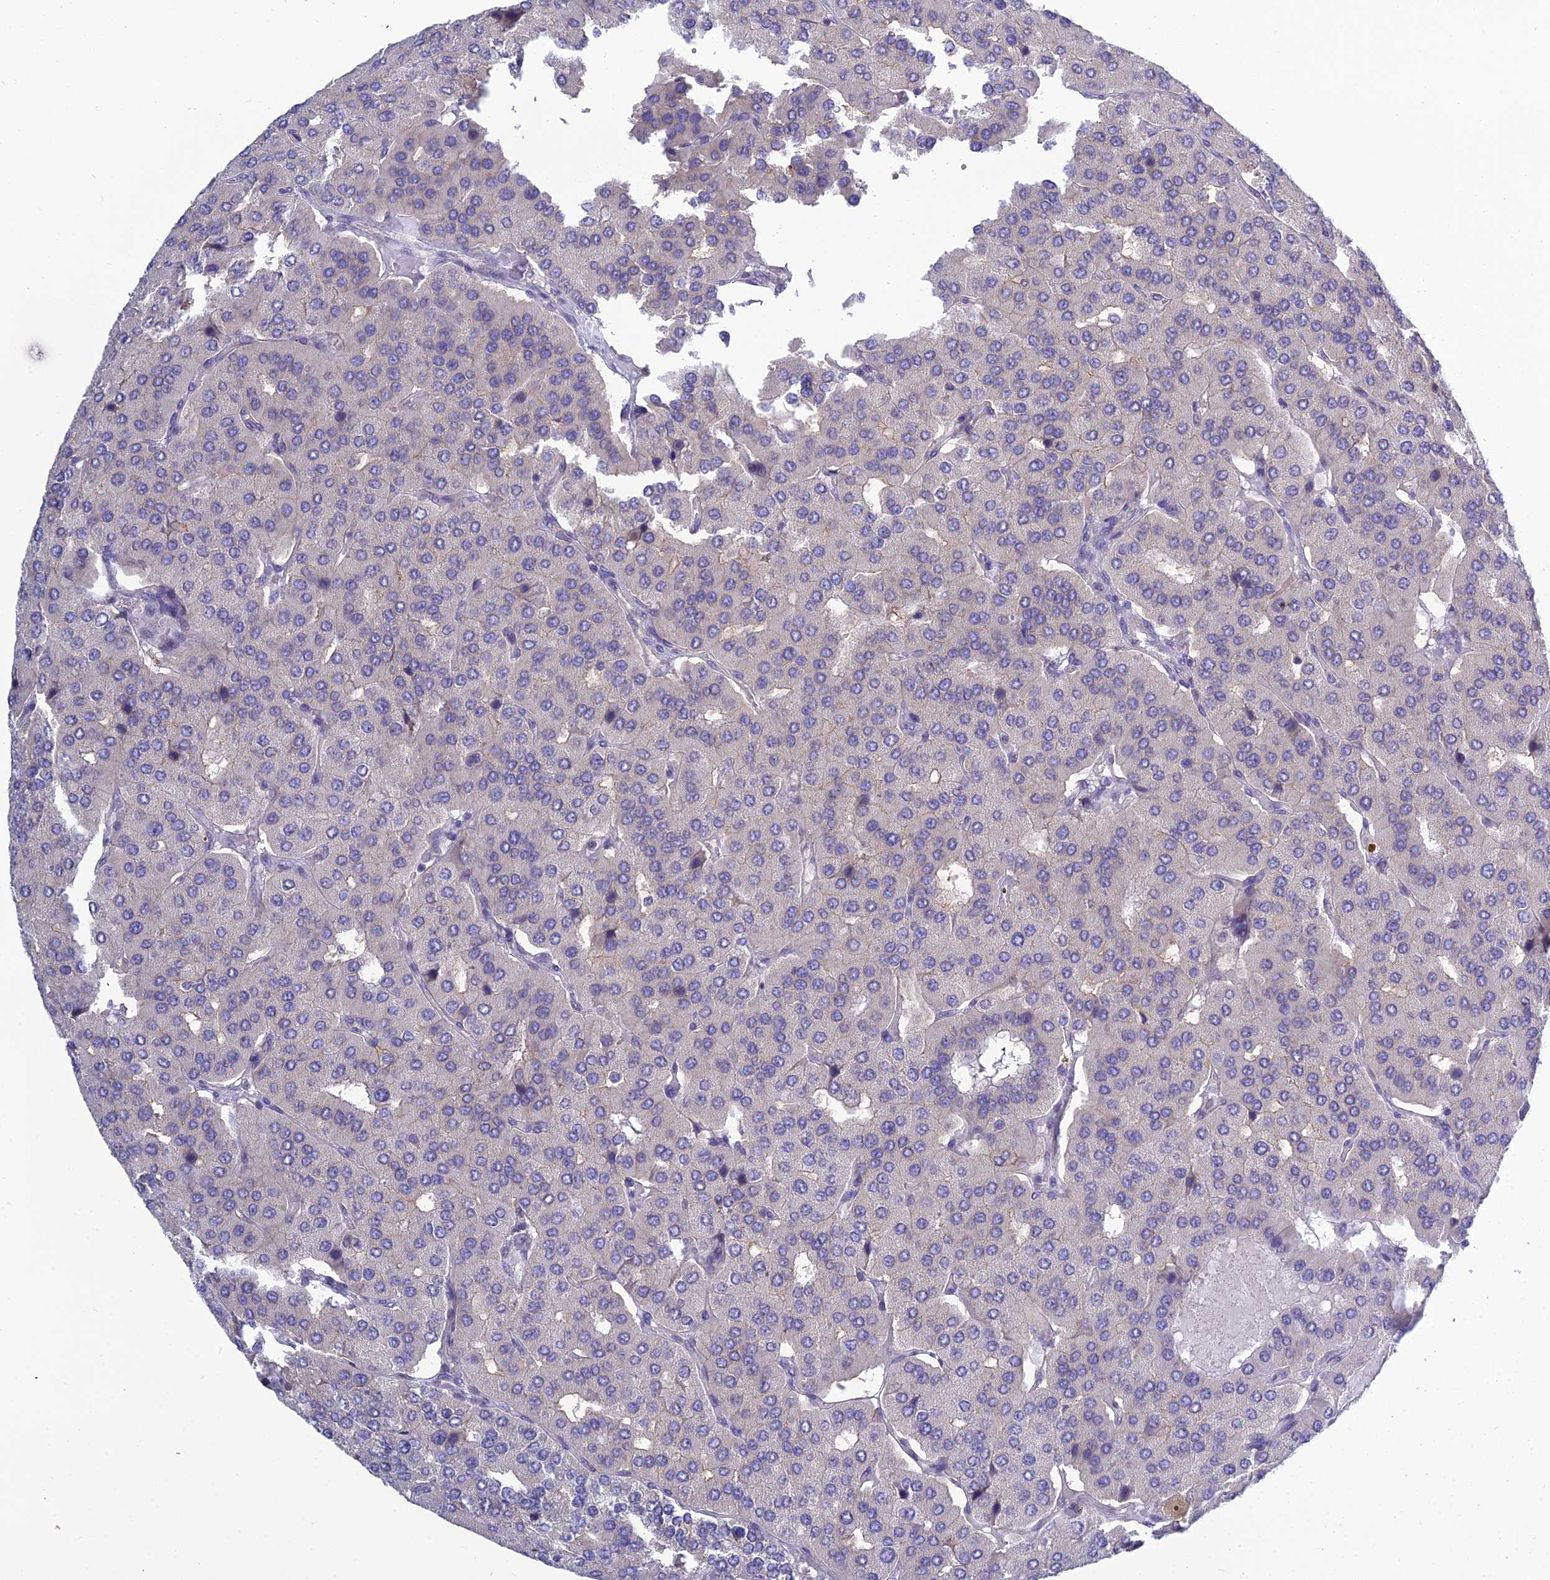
{"staining": {"intensity": "negative", "quantity": "none", "location": "none"}, "tissue": "parathyroid gland", "cell_type": "Glandular cells", "image_type": "normal", "snomed": [{"axis": "morphology", "description": "Normal tissue, NOS"}, {"axis": "morphology", "description": "Adenoma, NOS"}, {"axis": "topography", "description": "Parathyroid gland"}], "caption": "Immunohistochemistry (IHC) of normal parathyroid gland shows no staining in glandular cells. Nuclei are stained in blue.", "gene": "GOLPH3", "patient": {"sex": "female", "age": 86}}